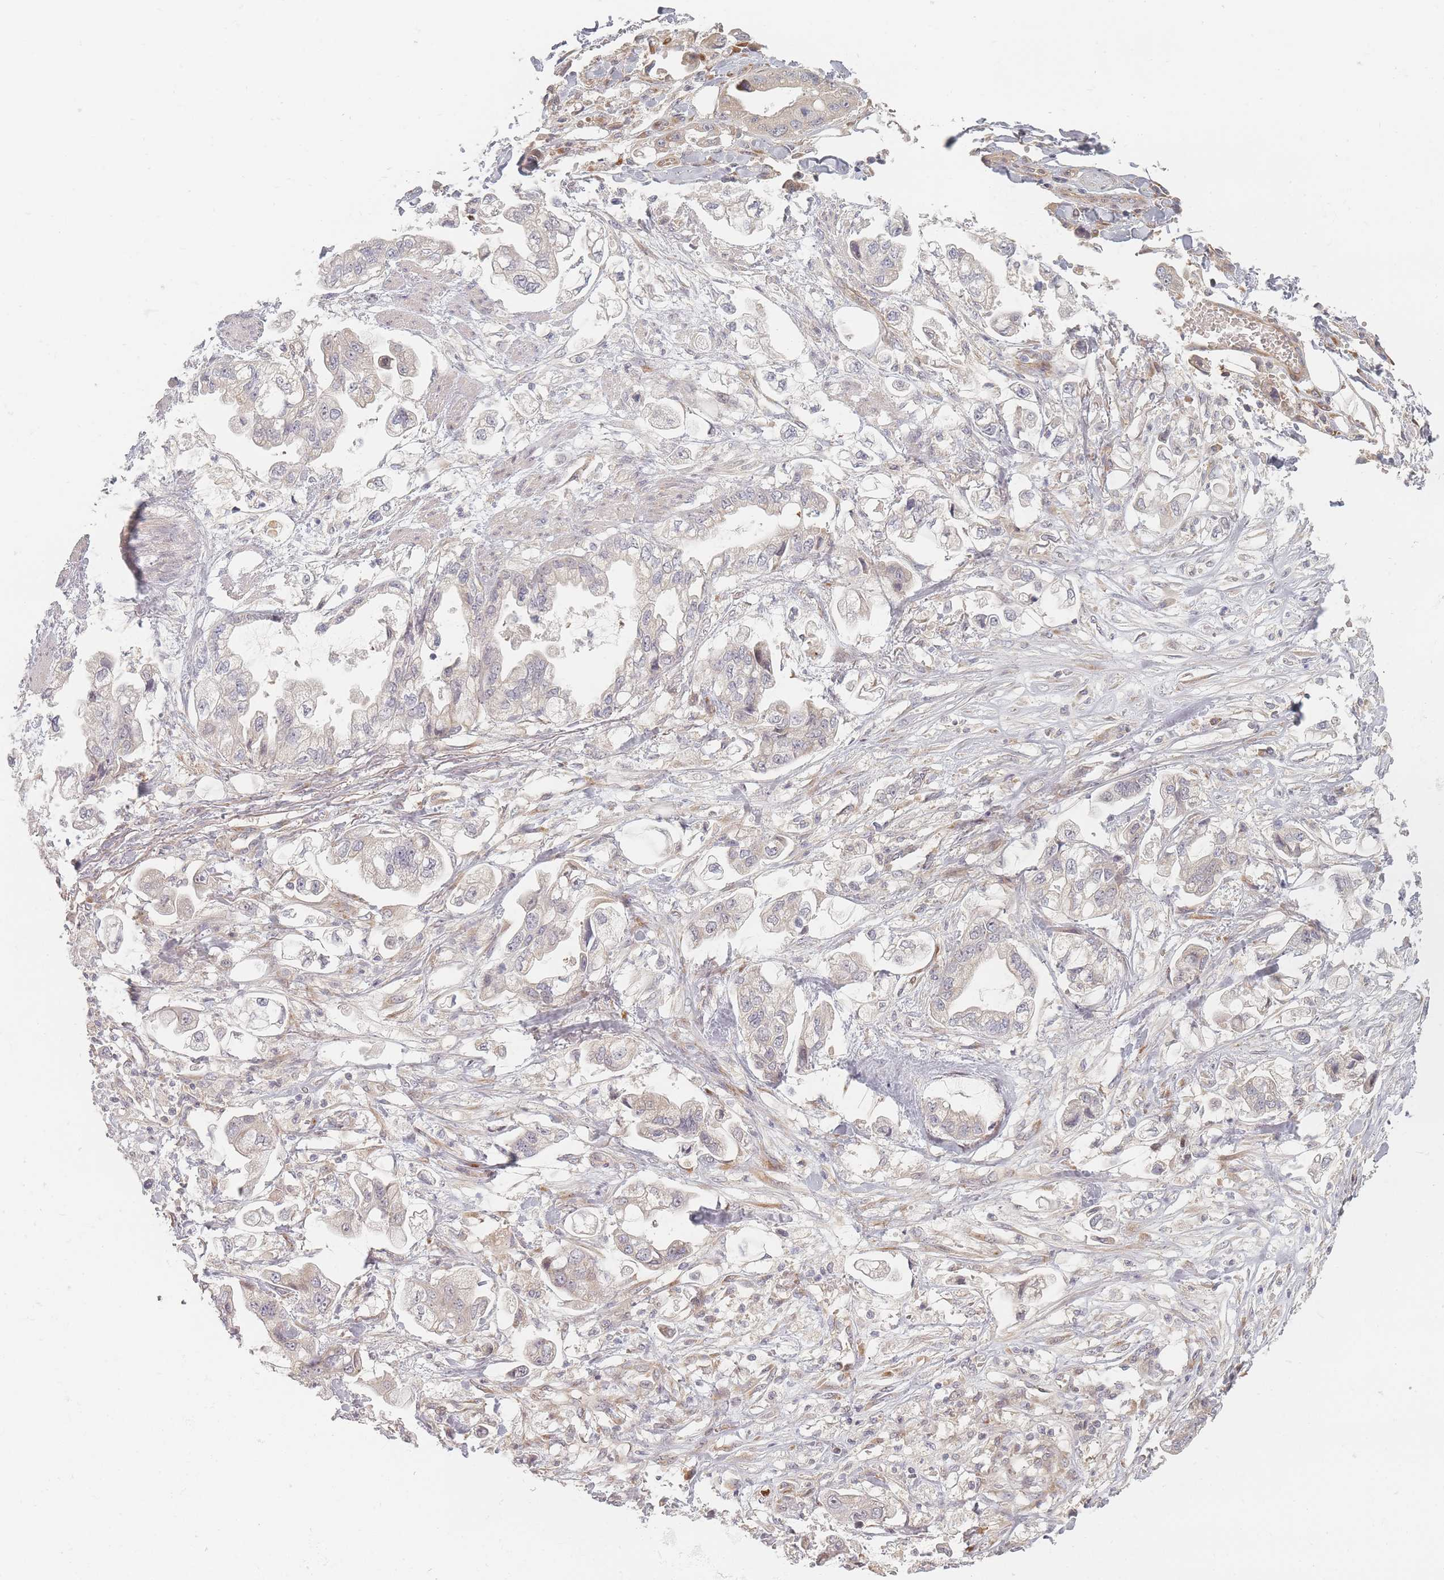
{"staining": {"intensity": "negative", "quantity": "none", "location": "none"}, "tissue": "stomach cancer", "cell_type": "Tumor cells", "image_type": "cancer", "snomed": [{"axis": "morphology", "description": "Adenocarcinoma, NOS"}, {"axis": "topography", "description": "Stomach"}], "caption": "A histopathology image of human stomach cancer is negative for staining in tumor cells.", "gene": "ZKSCAN7", "patient": {"sex": "male", "age": 62}}